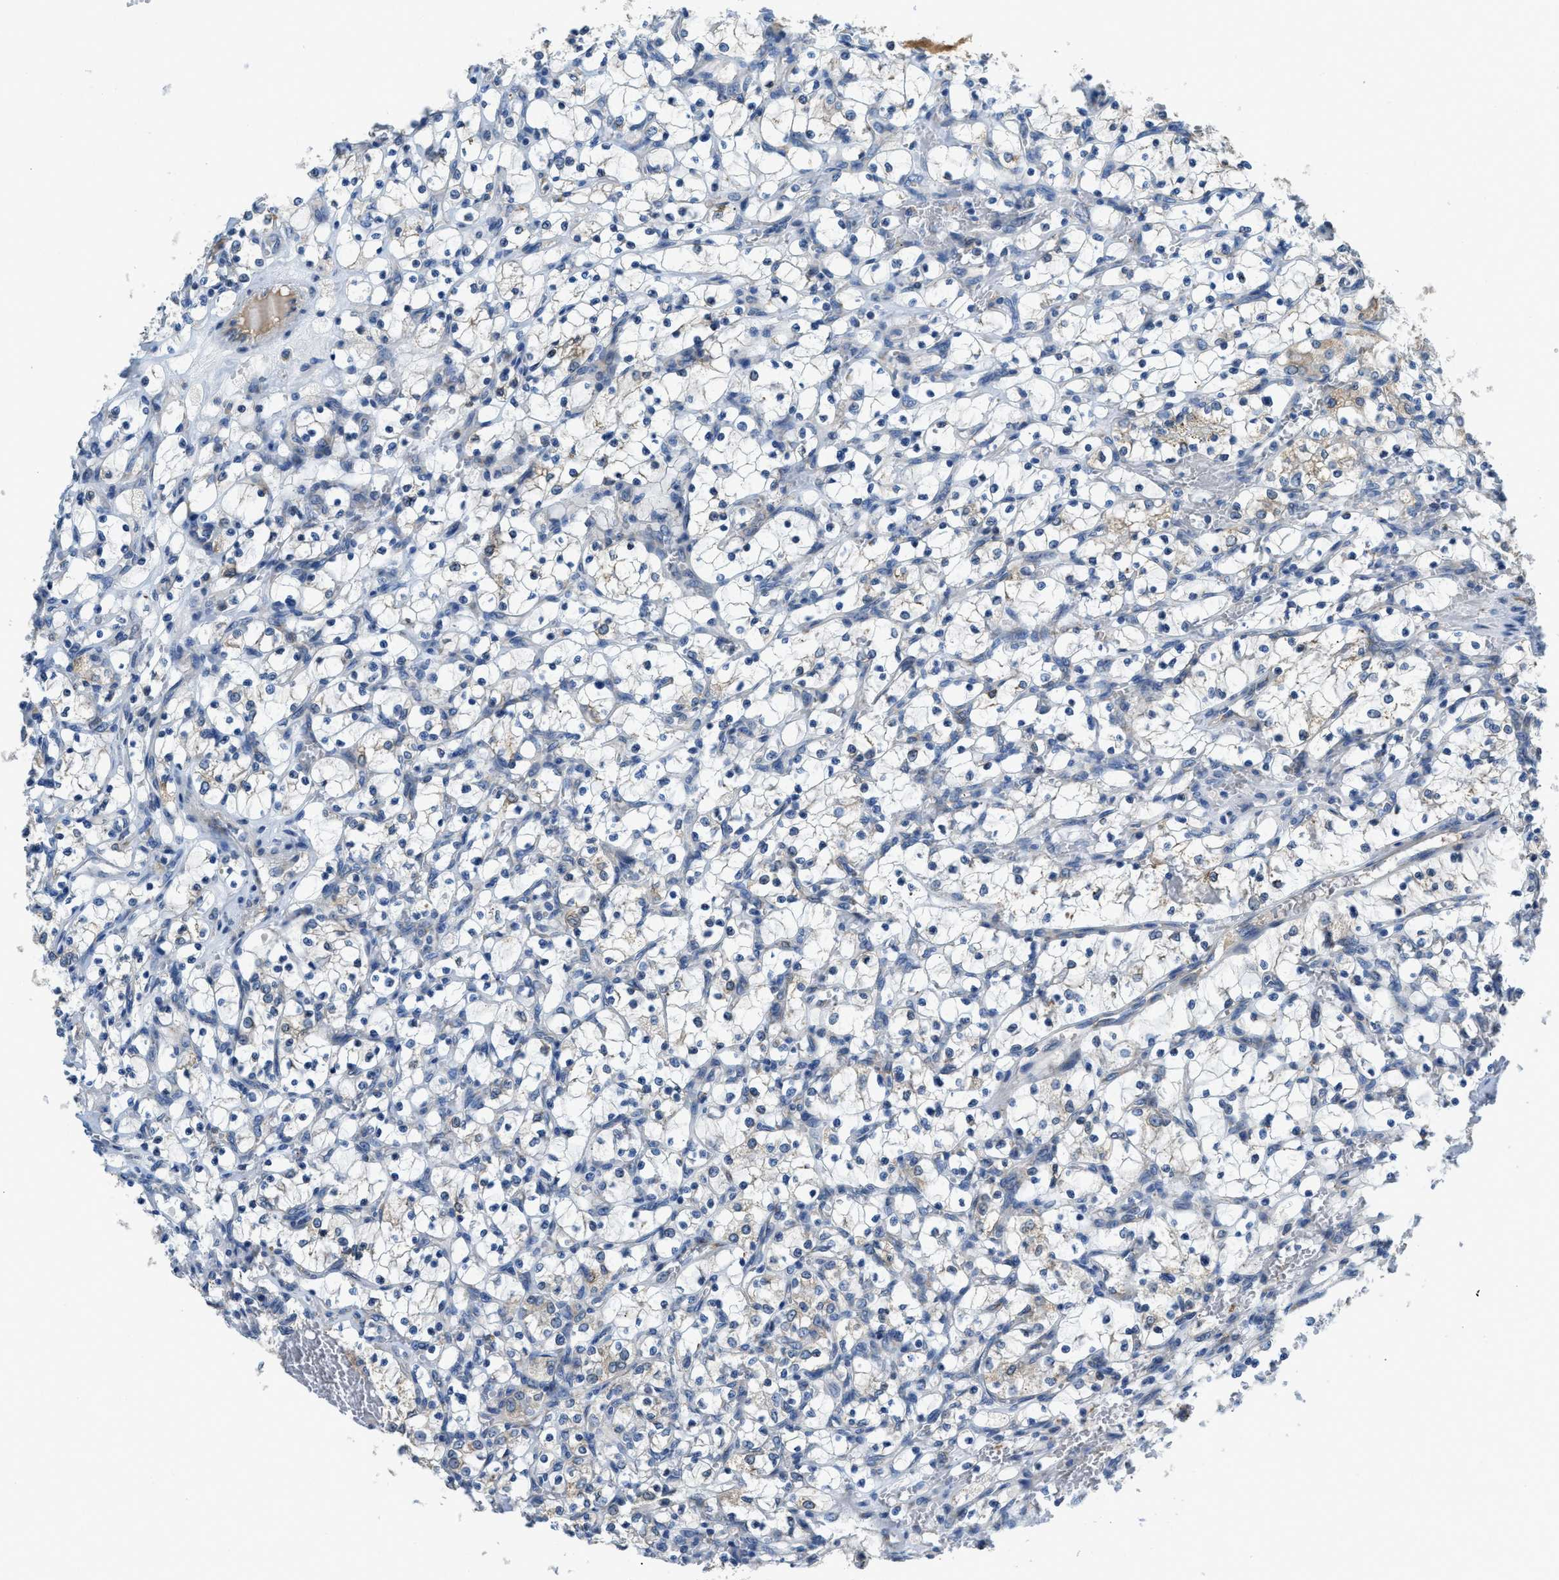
{"staining": {"intensity": "weak", "quantity": "<25%", "location": "cytoplasmic/membranous"}, "tissue": "renal cancer", "cell_type": "Tumor cells", "image_type": "cancer", "snomed": [{"axis": "morphology", "description": "Adenocarcinoma, NOS"}, {"axis": "topography", "description": "Kidney"}], "caption": "DAB immunohistochemical staining of adenocarcinoma (renal) shows no significant staining in tumor cells.", "gene": "GGCX", "patient": {"sex": "female", "age": 69}}